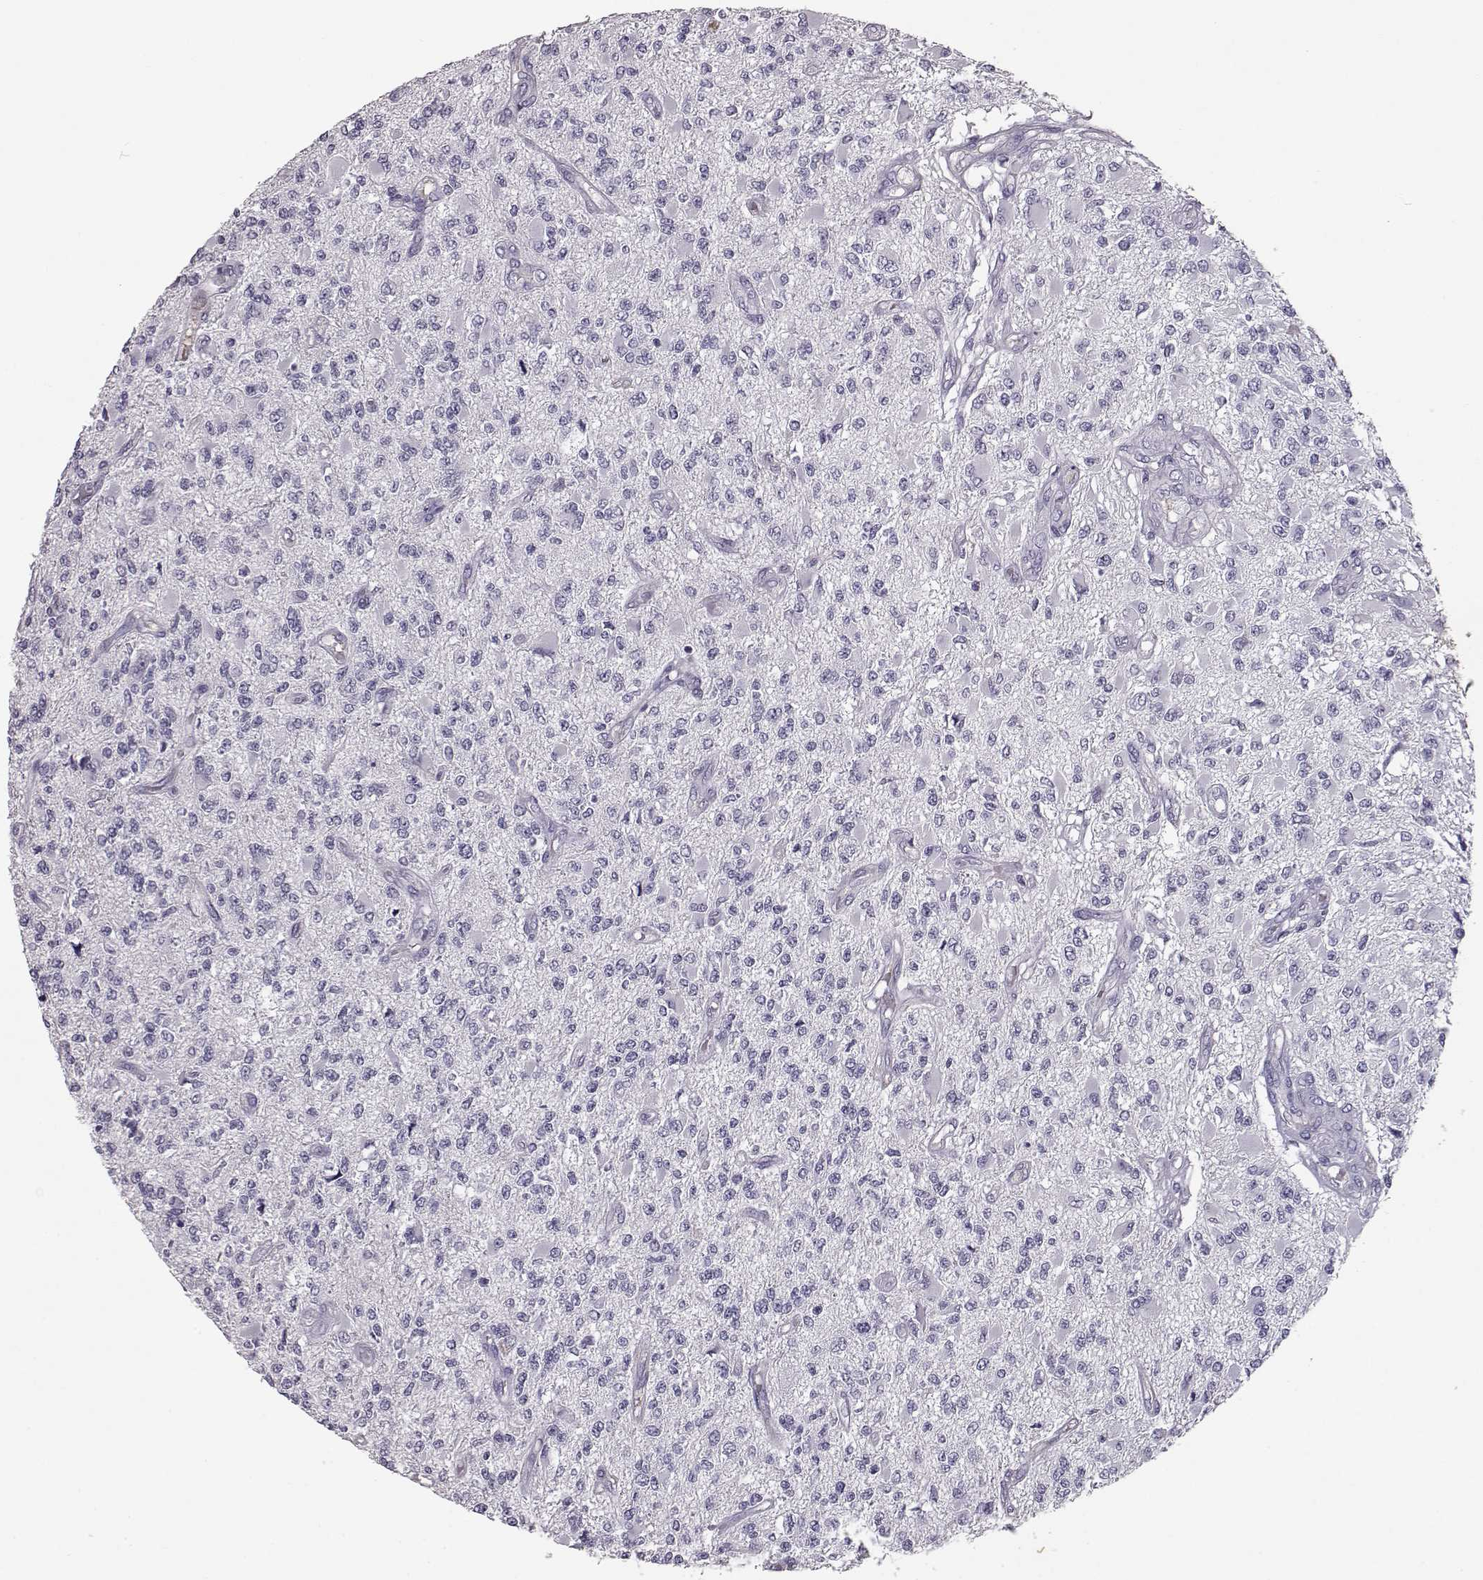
{"staining": {"intensity": "negative", "quantity": "none", "location": "none"}, "tissue": "glioma", "cell_type": "Tumor cells", "image_type": "cancer", "snomed": [{"axis": "morphology", "description": "Glioma, malignant, High grade"}, {"axis": "topography", "description": "Brain"}], "caption": "Immunohistochemistry (IHC) photomicrograph of neoplastic tissue: human glioma stained with DAB demonstrates no significant protein positivity in tumor cells.", "gene": "CCL19", "patient": {"sex": "female", "age": 63}}